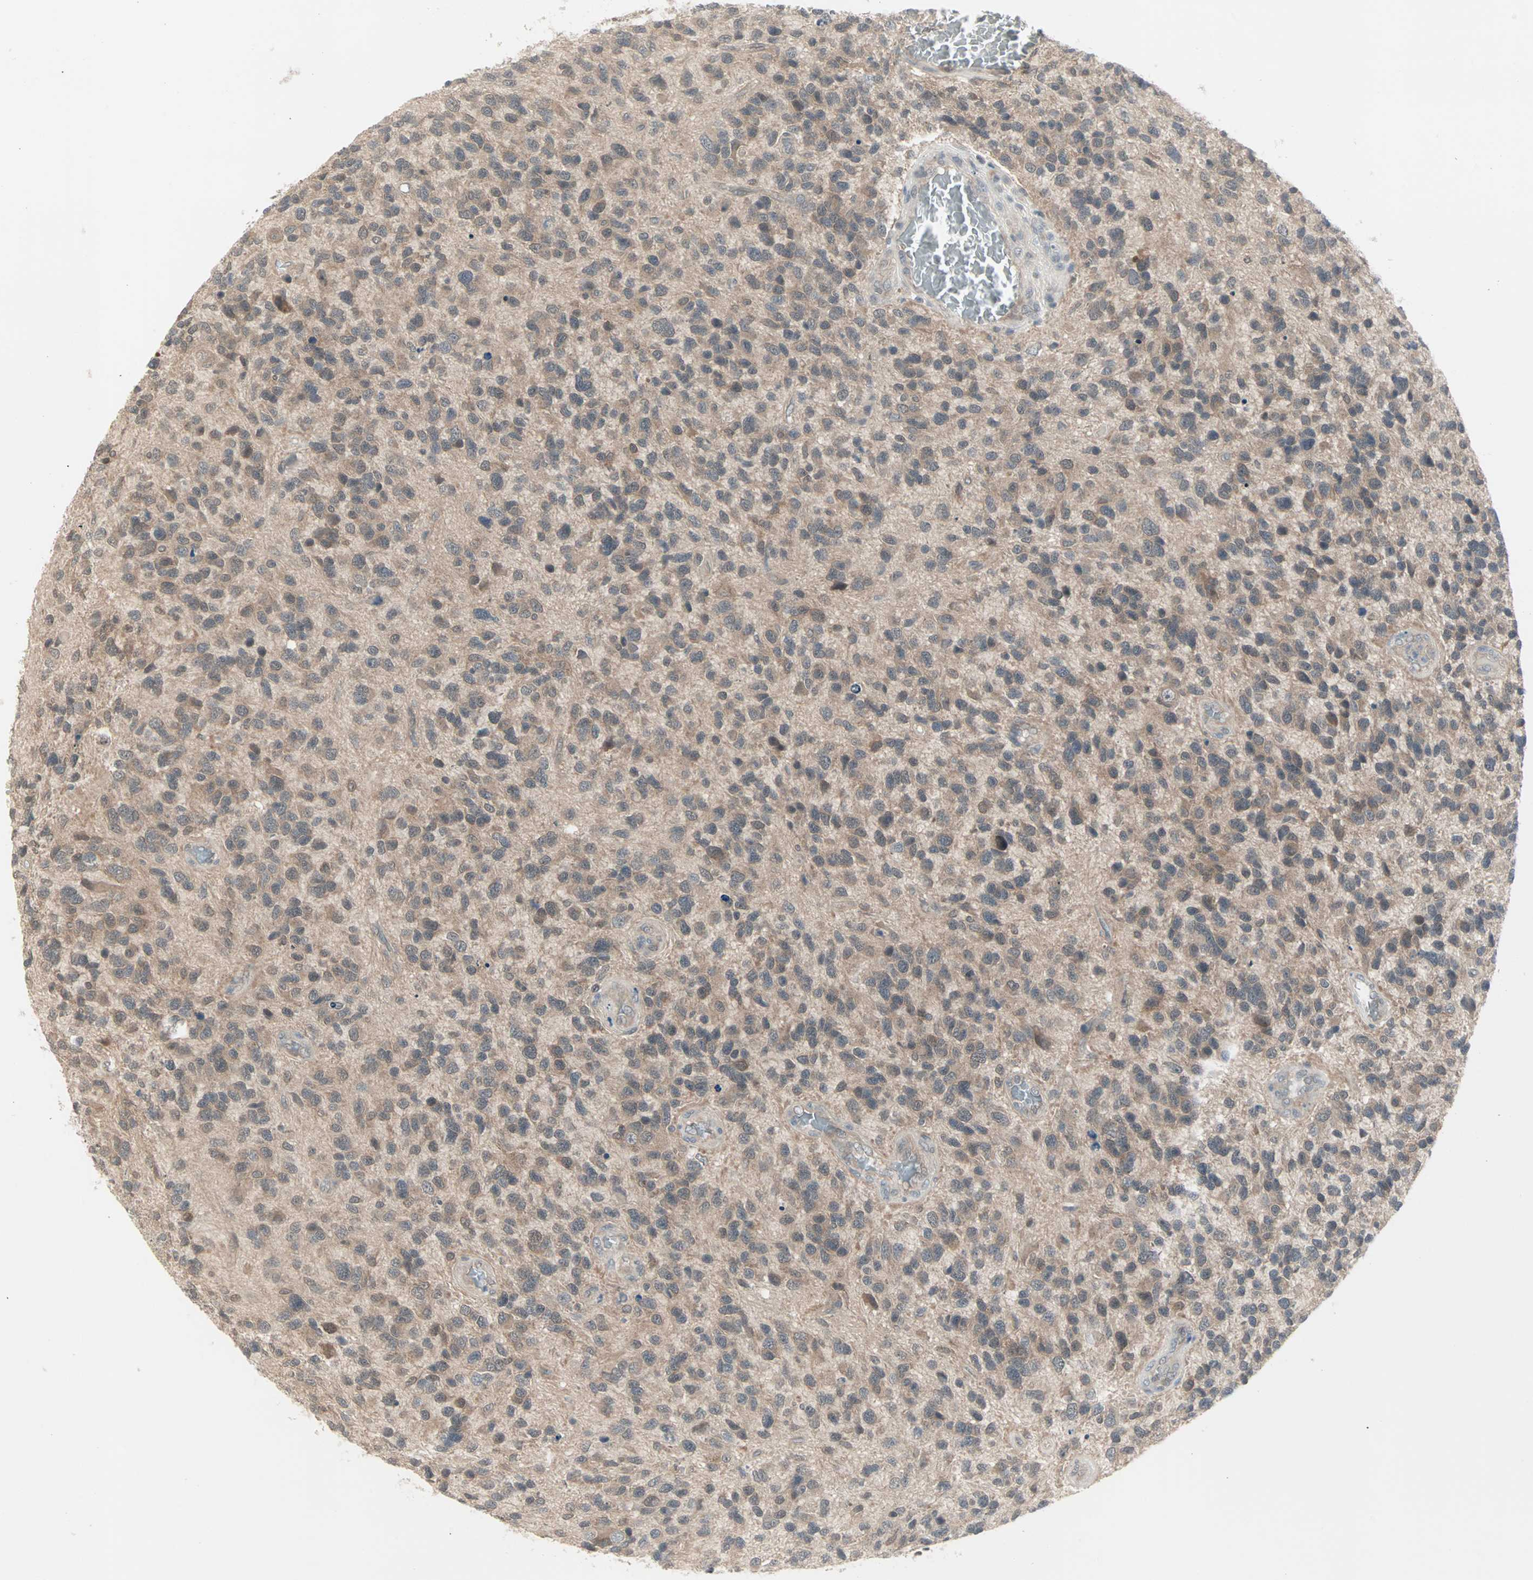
{"staining": {"intensity": "weak", "quantity": "25%-75%", "location": "cytoplasmic/membranous"}, "tissue": "glioma", "cell_type": "Tumor cells", "image_type": "cancer", "snomed": [{"axis": "morphology", "description": "Glioma, malignant, High grade"}, {"axis": "topography", "description": "Brain"}], "caption": "Glioma stained with immunohistochemistry reveals weak cytoplasmic/membranous staining in approximately 25%-75% of tumor cells. (DAB (3,3'-diaminobenzidine) = brown stain, brightfield microscopy at high magnification).", "gene": "PTPA", "patient": {"sex": "female", "age": 58}}